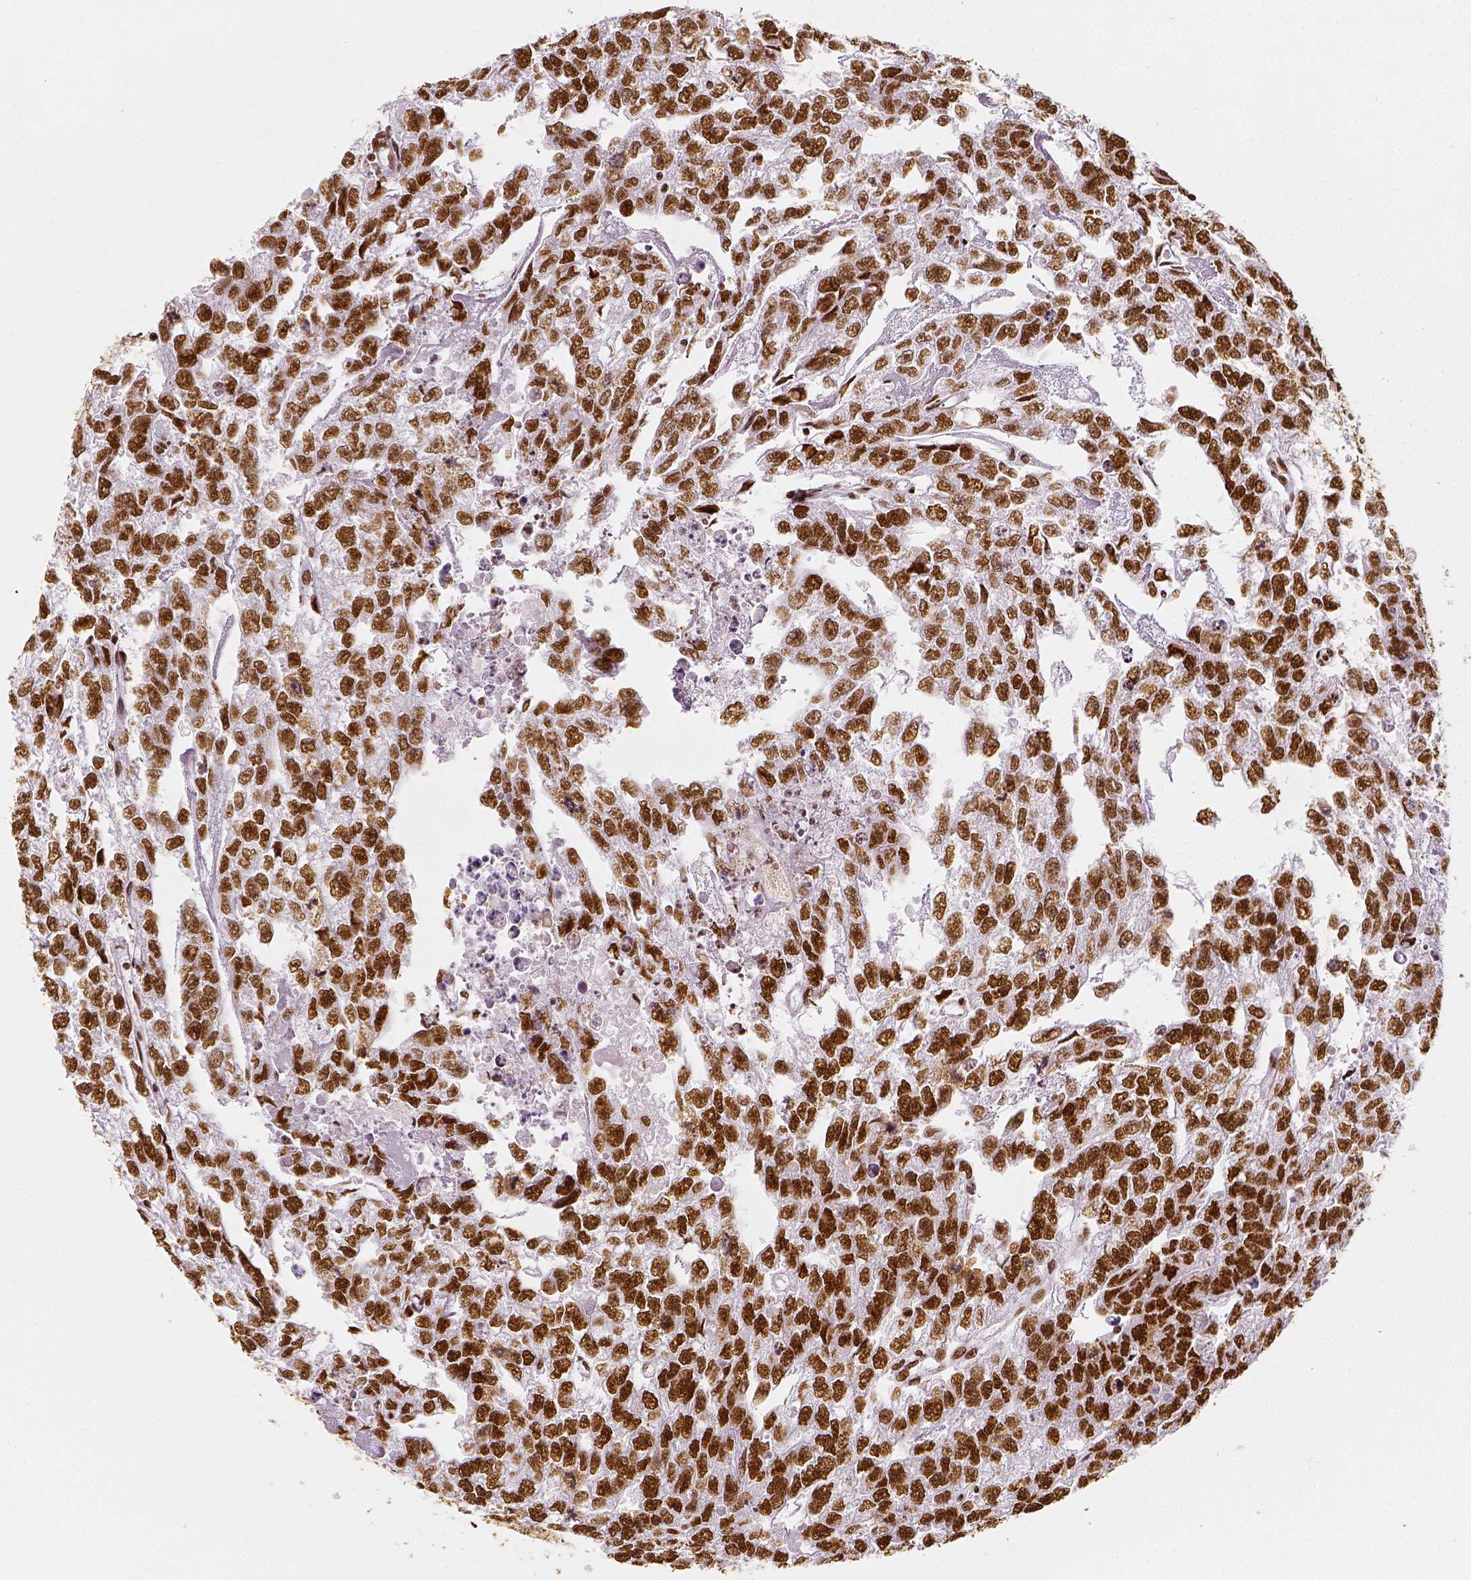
{"staining": {"intensity": "strong", "quantity": ">75%", "location": "nuclear"}, "tissue": "testis cancer", "cell_type": "Tumor cells", "image_type": "cancer", "snomed": [{"axis": "morphology", "description": "Carcinoma, Embryonal, NOS"}, {"axis": "morphology", "description": "Teratoma, malignant, NOS"}, {"axis": "topography", "description": "Testis"}], "caption": "Testis cancer (embryonal carcinoma) was stained to show a protein in brown. There is high levels of strong nuclear staining in approximately >75% of tumor cells. (Brightfield microscopy of DAB IHC at high magnification).", "gene": "KDM5B", "patient": {"sex": "male", "age": 44}}